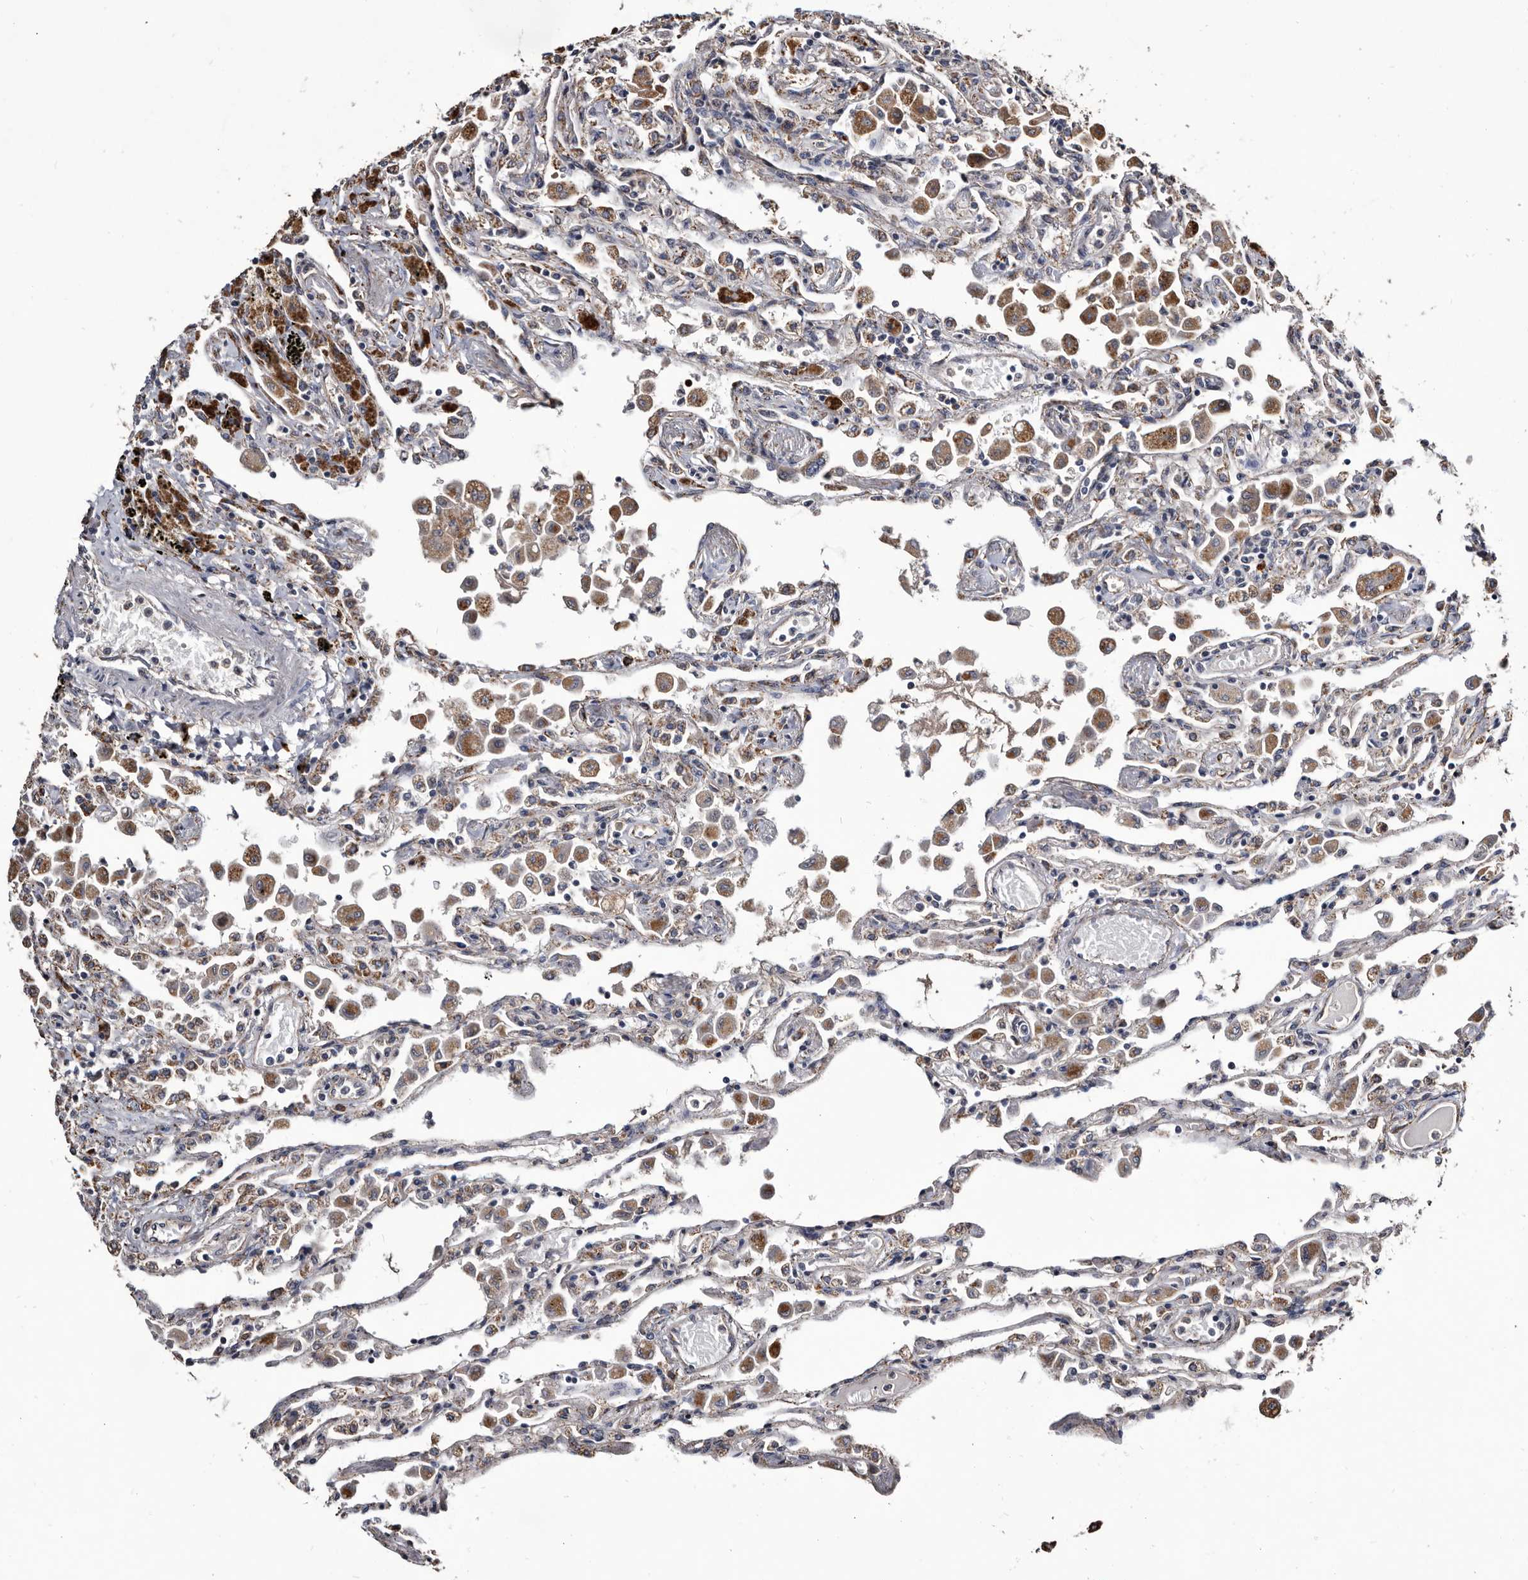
{"staining": {"intensity": "moderate", "quantity": "25%-75%", "location": "cytoplasmic/membranous"}, "tissue": "lung", "cell_type": "Alveolar cells", "image_type": "normal", "snomed": [{"axis": "morphology", "description": "Normal tissue, NOS"}, {"axis": "topography", "description": "Bronchus"}, {"axis": "topography", "description": "Lung"}], "caption": "DAB immunohistochemical staining of unremarkable lung shows moderate cytoplasmic/membranous protein staining in approximately 25%-75% of alveolar cells. (DAB (3,3'-diaminobenzidine) IHC with brightfield microscopy, high magnification).", "gene": "CTSA", "patient": {"sex": "female", "age": 49}}